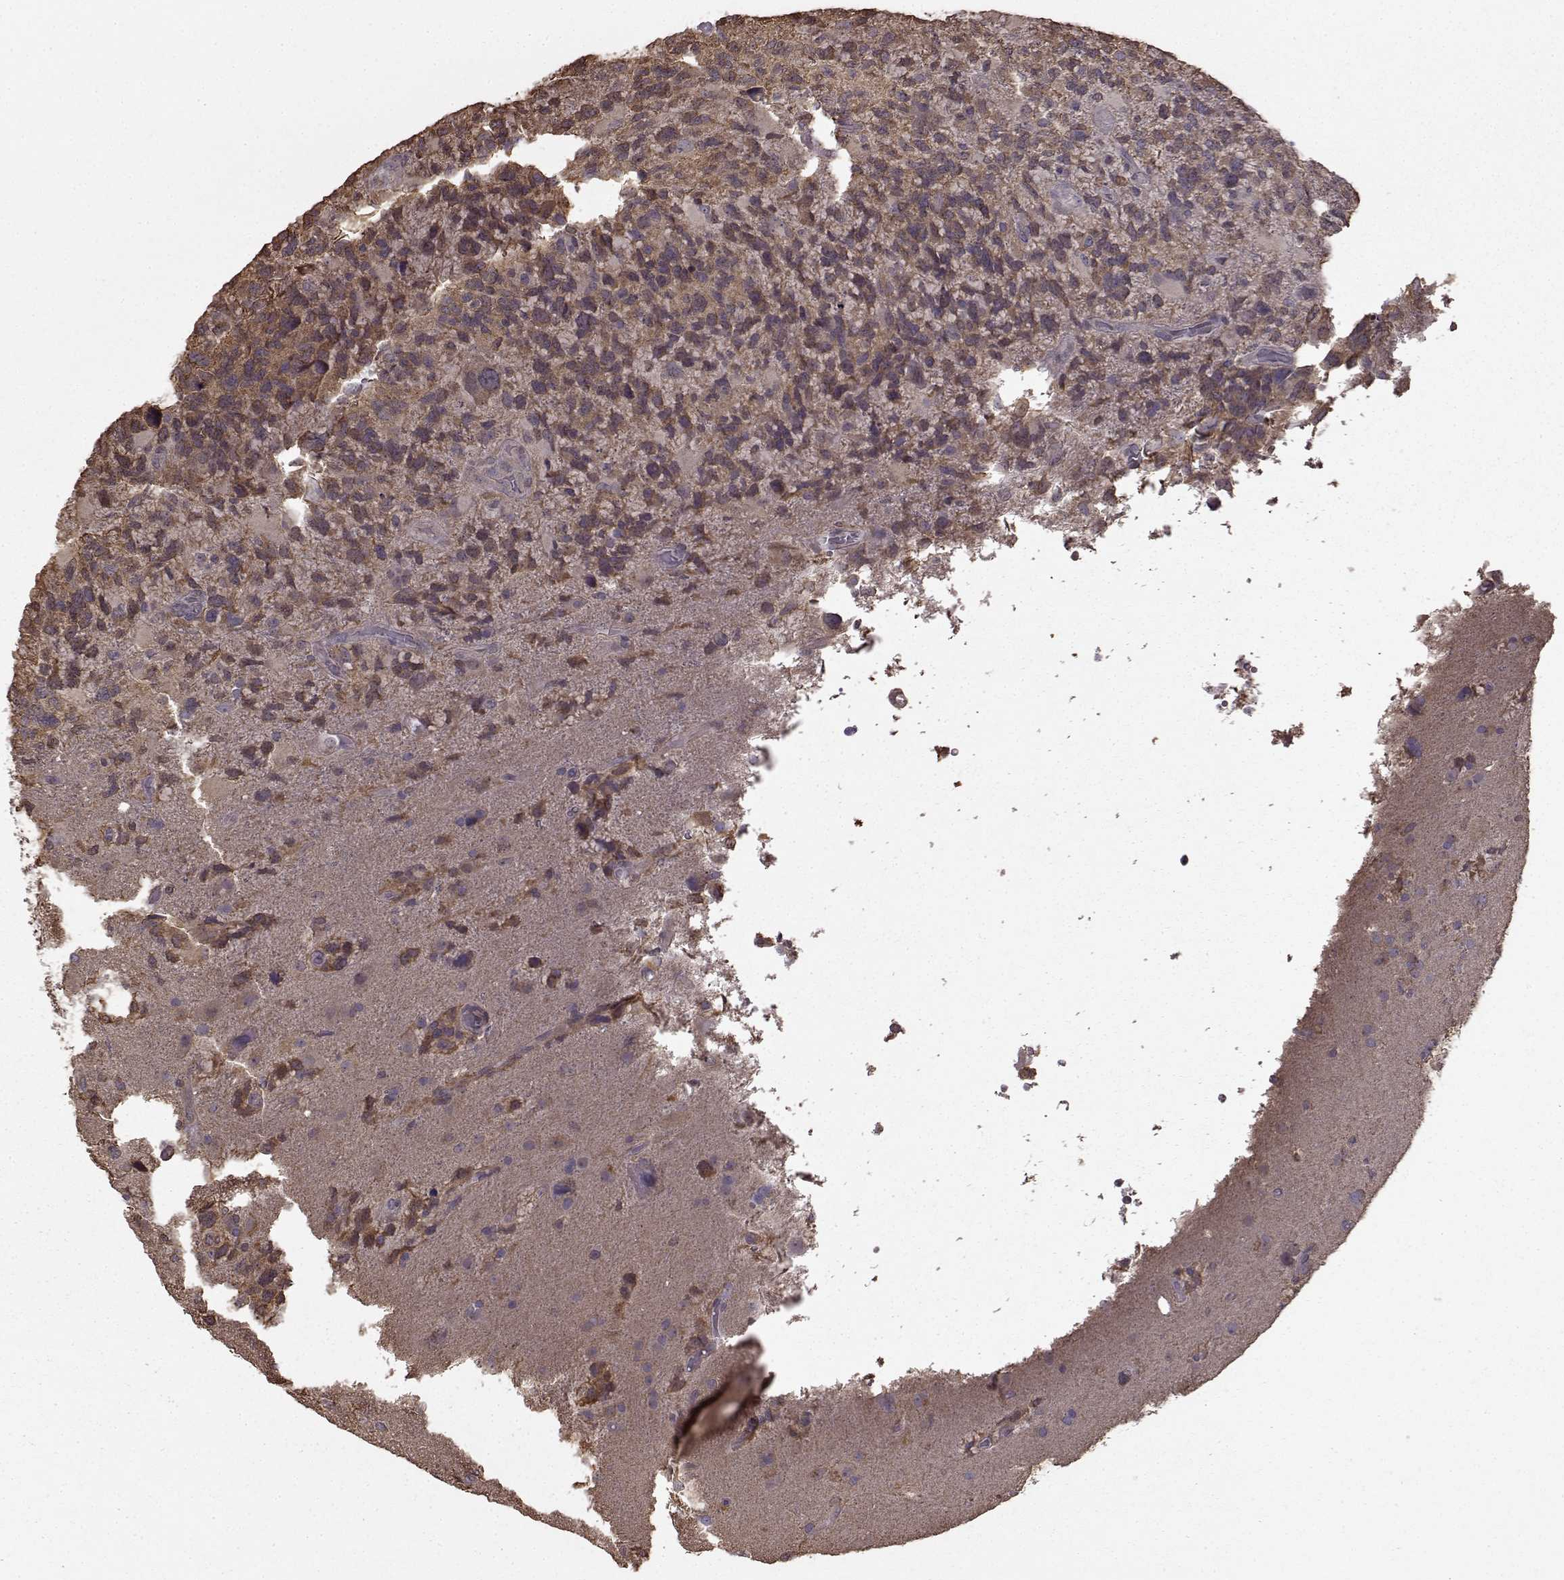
{"staining": {"intensity": "negative", "quantity": "none", "location": "none"}, "tissue": "glioma", "cell_type": "Tumor cells", "image_type": "cancer", "snomed": [{"axis": "morphology", "description": "Glioma, malignant, High grade"}, {"axis": "topography", "description": "Brain"}], "caption": "IHC histopathology image of human glioma stained for a protein (brown), which demonstrates no positivity in tumor cells.", "gene": "NME1-NME2", "patient": {"sex": "female", "age": 71}}